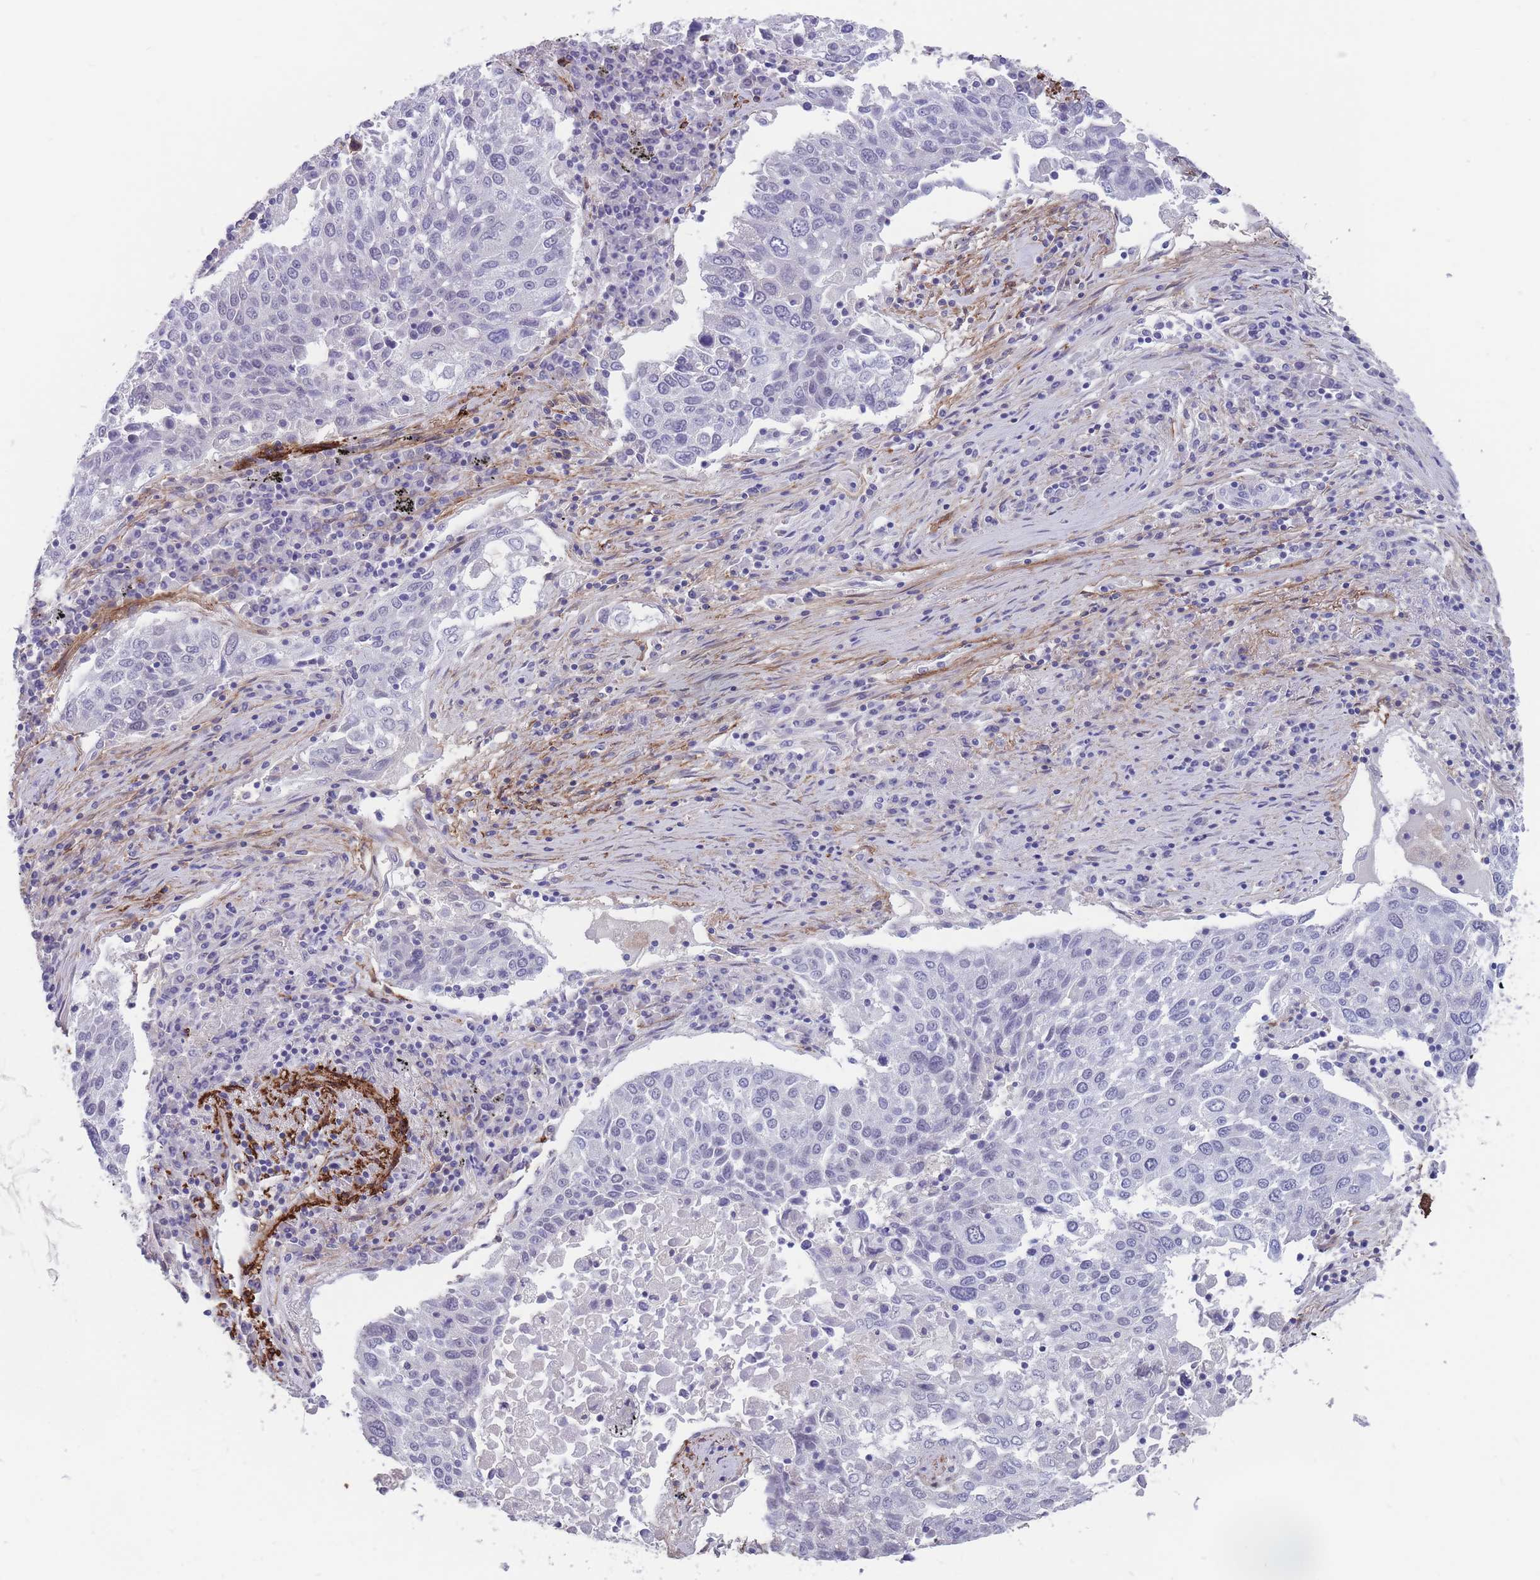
{"staining": {"intensity": "negative", "quantity": "none", "location": "none"}, "tissue": "lung cancer", "cell_type": "Tumor cells", "image_type": "cancer", "snomed": [{"axis": "morphology", "description": "Squamous cell carcinoma, NOS"}, {"axis": "topography", "description": "Lung"}], "caption": "Photomicrograph shows no significant protein positivity in tumor cells of lung cancer.", "gene": "DPYD", "patient": {"sex": "male", "age": 65}}